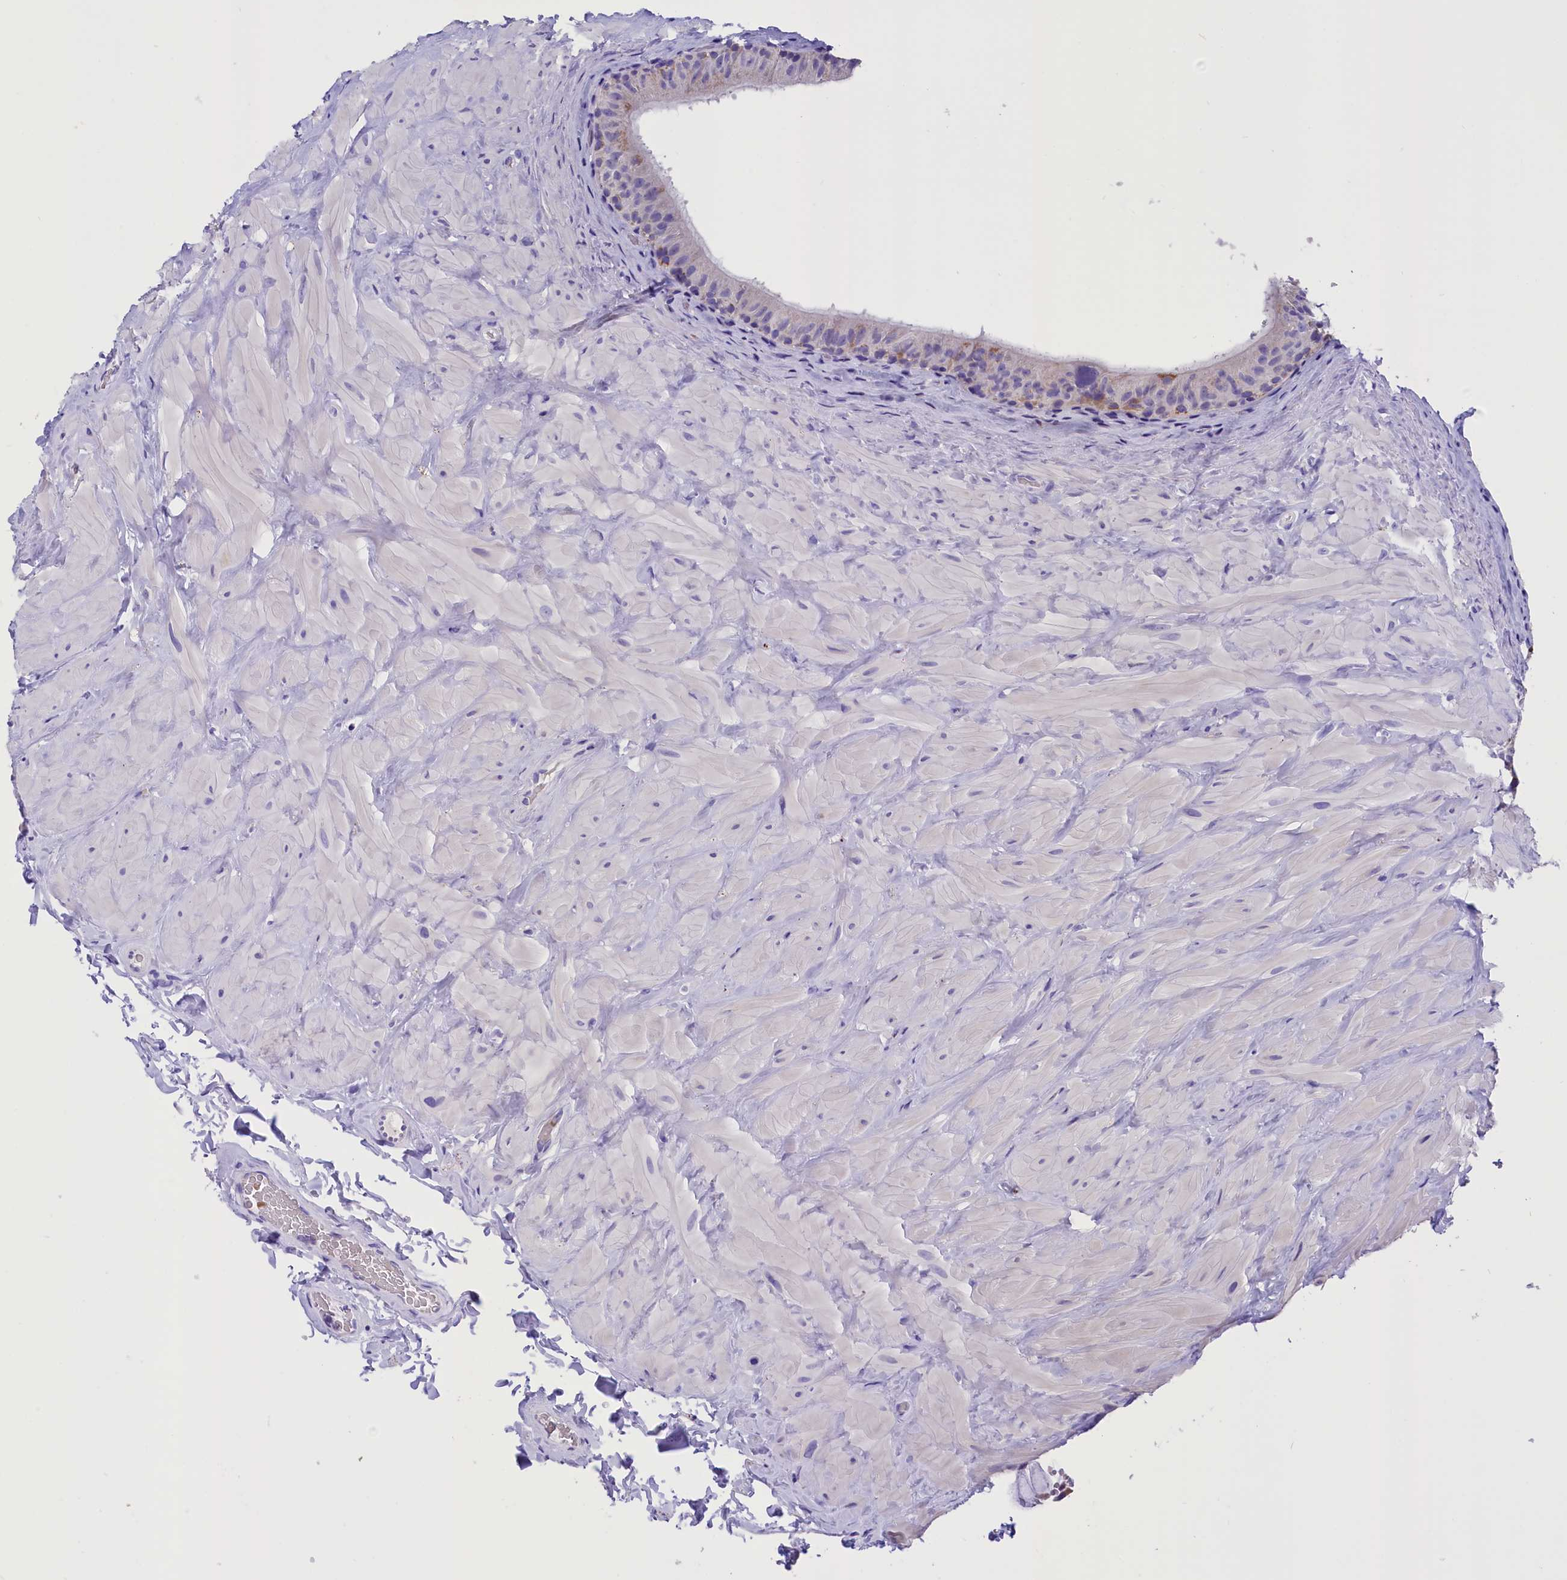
{"staining": {"intensity": "negative", "quantity": "none", "location": "none"}, "tissue": "epididymis", "cell_type": "Glandular cells", "image_type": "normal", "snomed": [{"axis": "morphology", "description": "Normal tissue, NOS"}, {"axis": "topography", "description": "Soft tissue"}, {"axis": "topography", "description": "Vascular tissue"}, {"axis": "topography", "description": "Epididymis"}], "caption": "Glandular cells show no significant expression in unremarkable epididymis. (Stains: DAB (3,3'-diaminobenzidine) immunohistochemistry with hematoxylin counter stain, Microscopy: brightfield microscopy at high magnification).", "gene": "ABAT", "patient": {"sex": "male", "age": 49}}